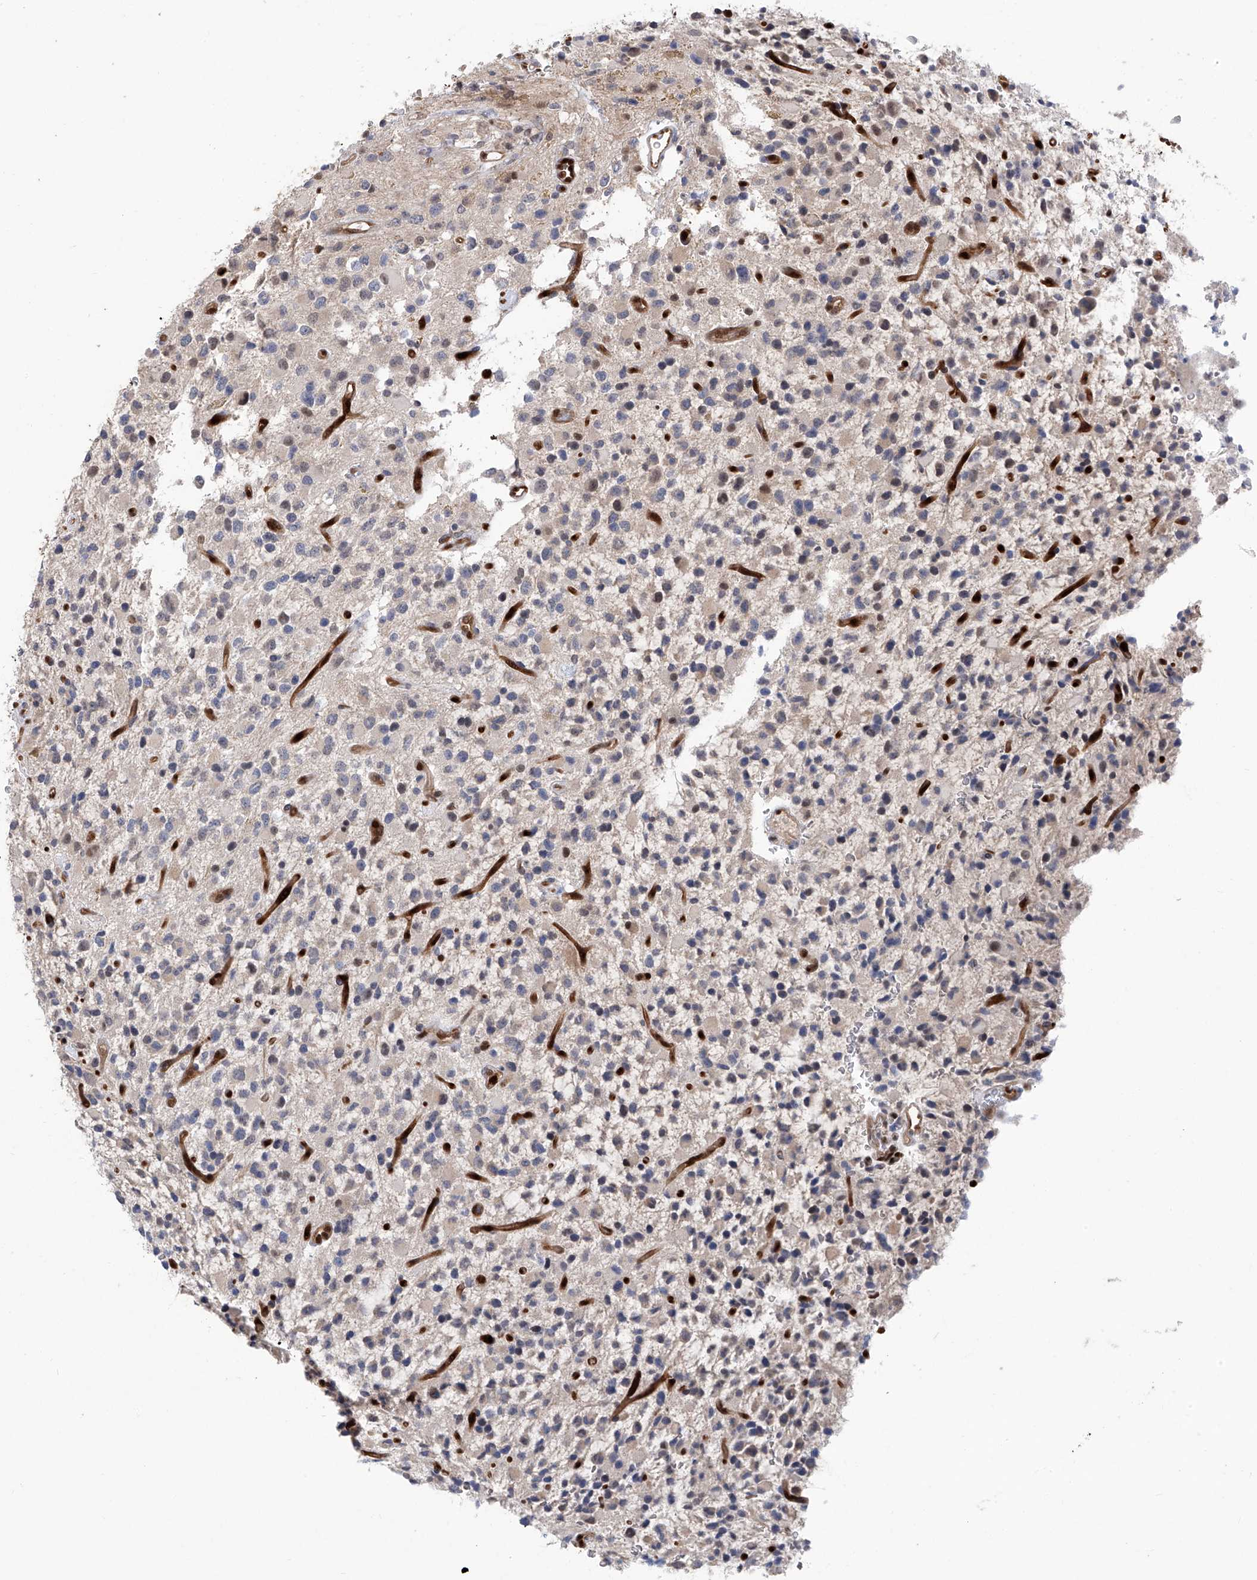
{"staining": {"intensity": "weak", "quantity": "<25%", "location": "nuclear"}, "tissue": "glioma", "cell_type": "Tumor cells", "image_type": "cancer", "snomed": [{"axis": "morphology", "description": "Glioma, malignant, High grade"}, {"axis": "topography", "description": "Brain"}], "caption": "Tumor cells show no significant protein positivity in glioma.", "gene": "PHF20", "patient": {"sex": "male", "age": 34}}